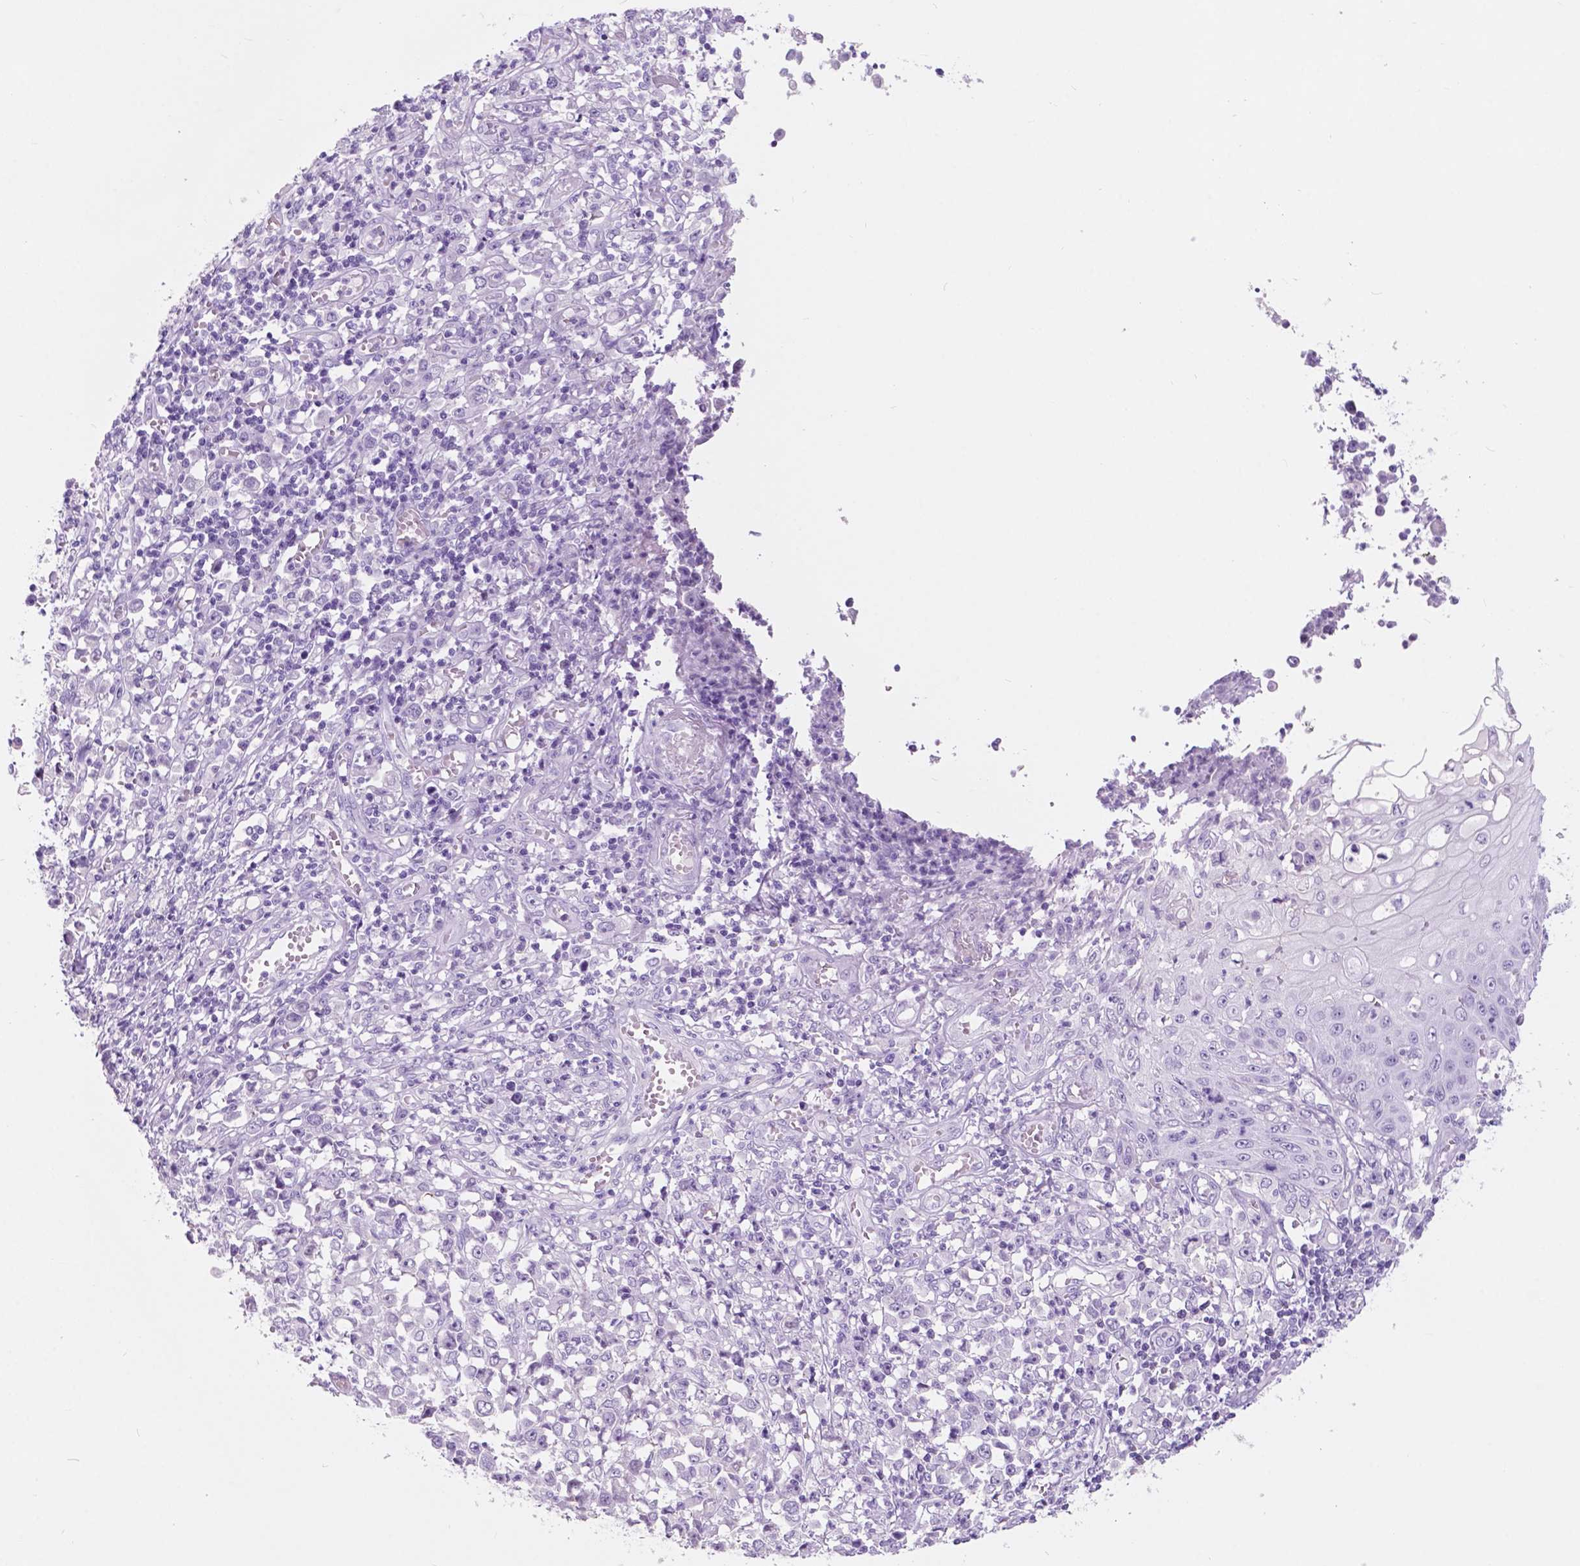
{"staining": {"intensity": "negative", "quantity": "none", "location": "none"}, "tissue": "stomach cancer", "cell_type": "Tumor cells", "image_type": "cancer", "snomed": [{"axis": "morphology", "description": "Adenocarcinoma, NOS"}, {"axis": "topography", "description": "Stomach, upper"}], "caption": "A high-resolution photomicrograph shows IHC staining of stomach cancer (adenocarcinoma), which exhibits no significant staining in tumor cells. Nuclei are stained in blue.", "gene": "CUZD1", "patient": {"sex": "male", "age": 70}}